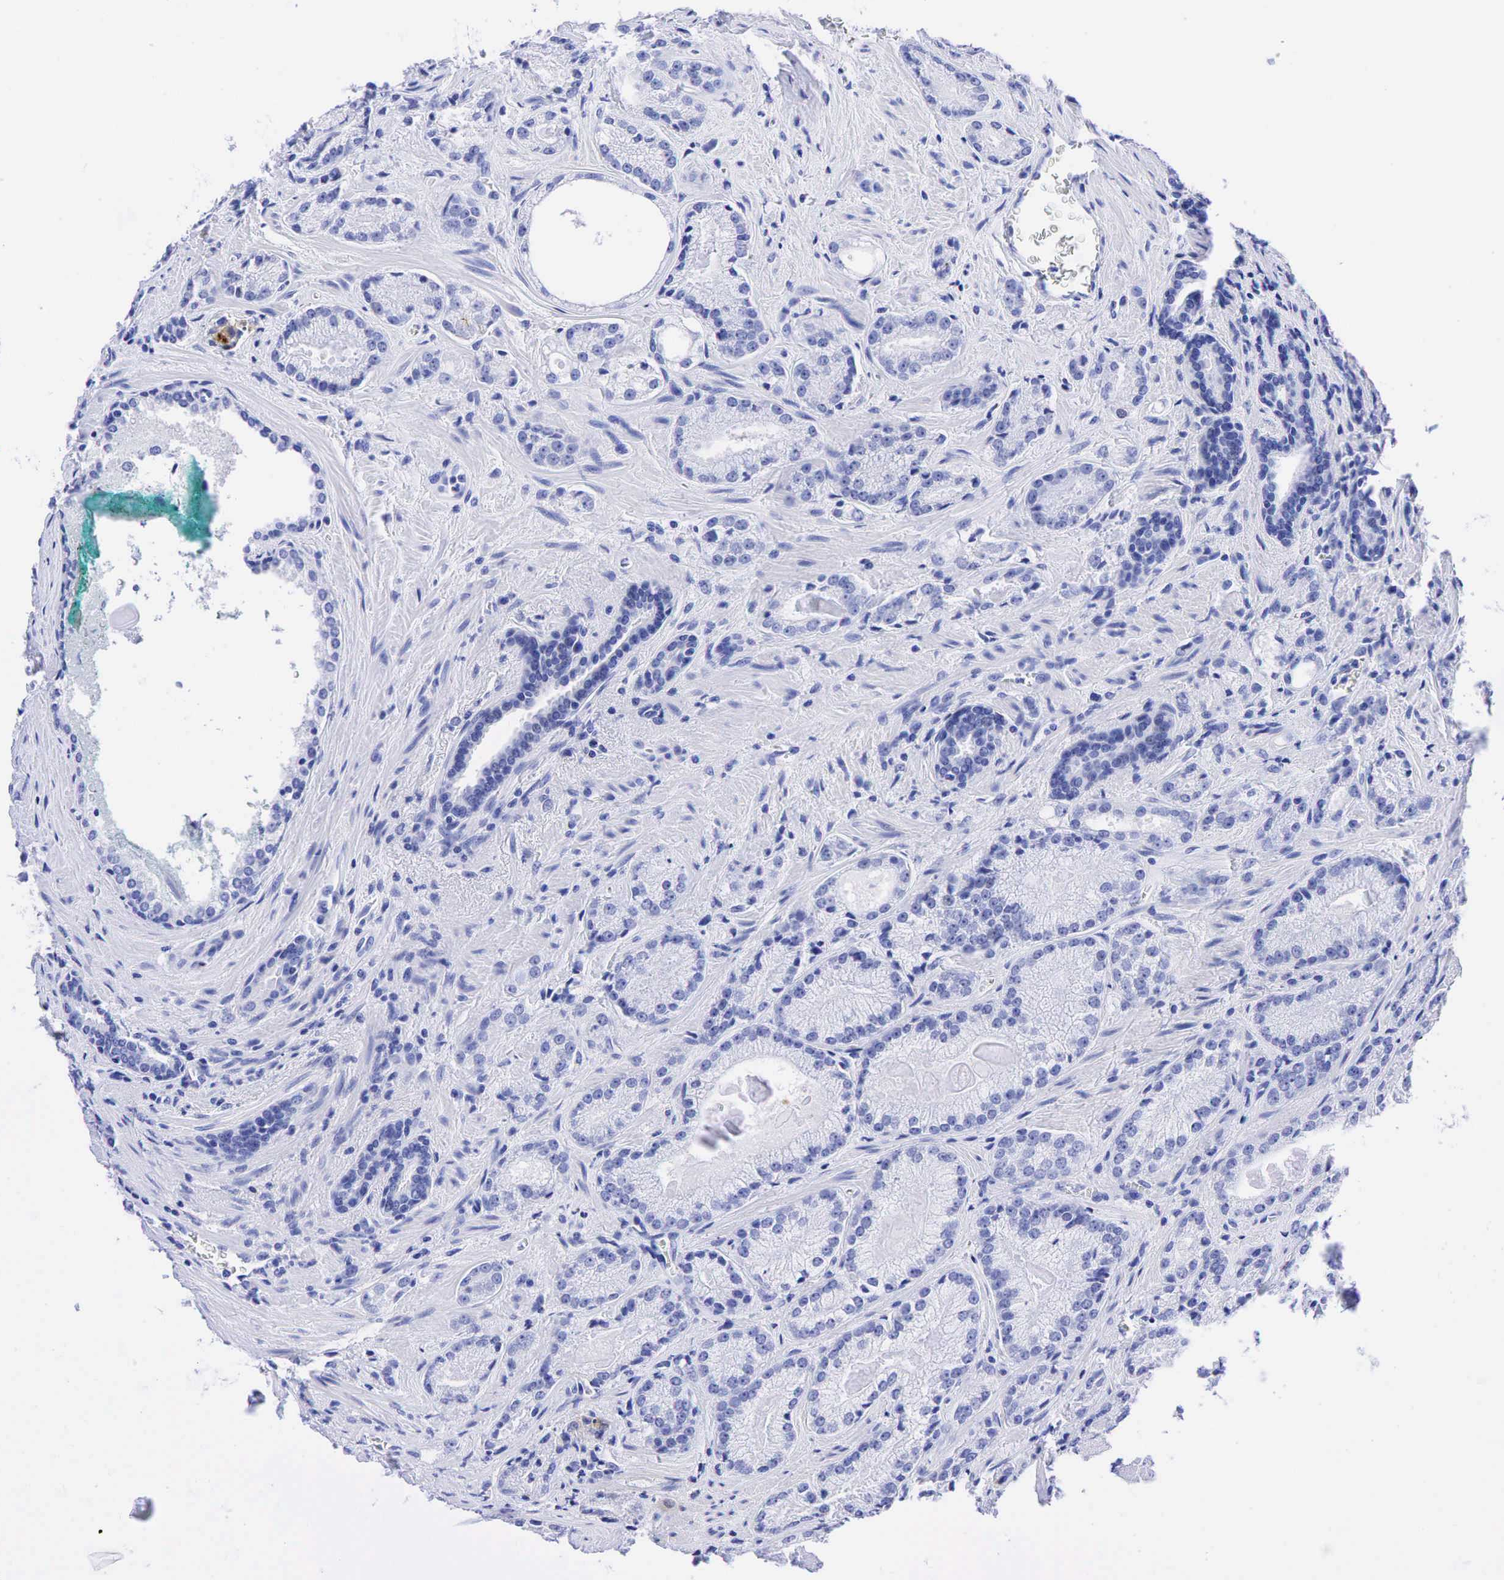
{"staining": {"intensity": "negative", "quantity": "none", "location": "none"}, "tissue": "prostate cancer", "cell_type": "Tumor cells", "image_type": "cancer", "snomed": [{"axis": "morphology", "description": "Adenocarcinoma, Medium grade"}, {"axis": "topography", "description": "Prostate"}], "caption": "An image of prostate cancer stained for a protein demonstrates no brown staining in tumor cells.", "gene": "CEACAM5", "patient": {"sex": "male", "age": 68}}